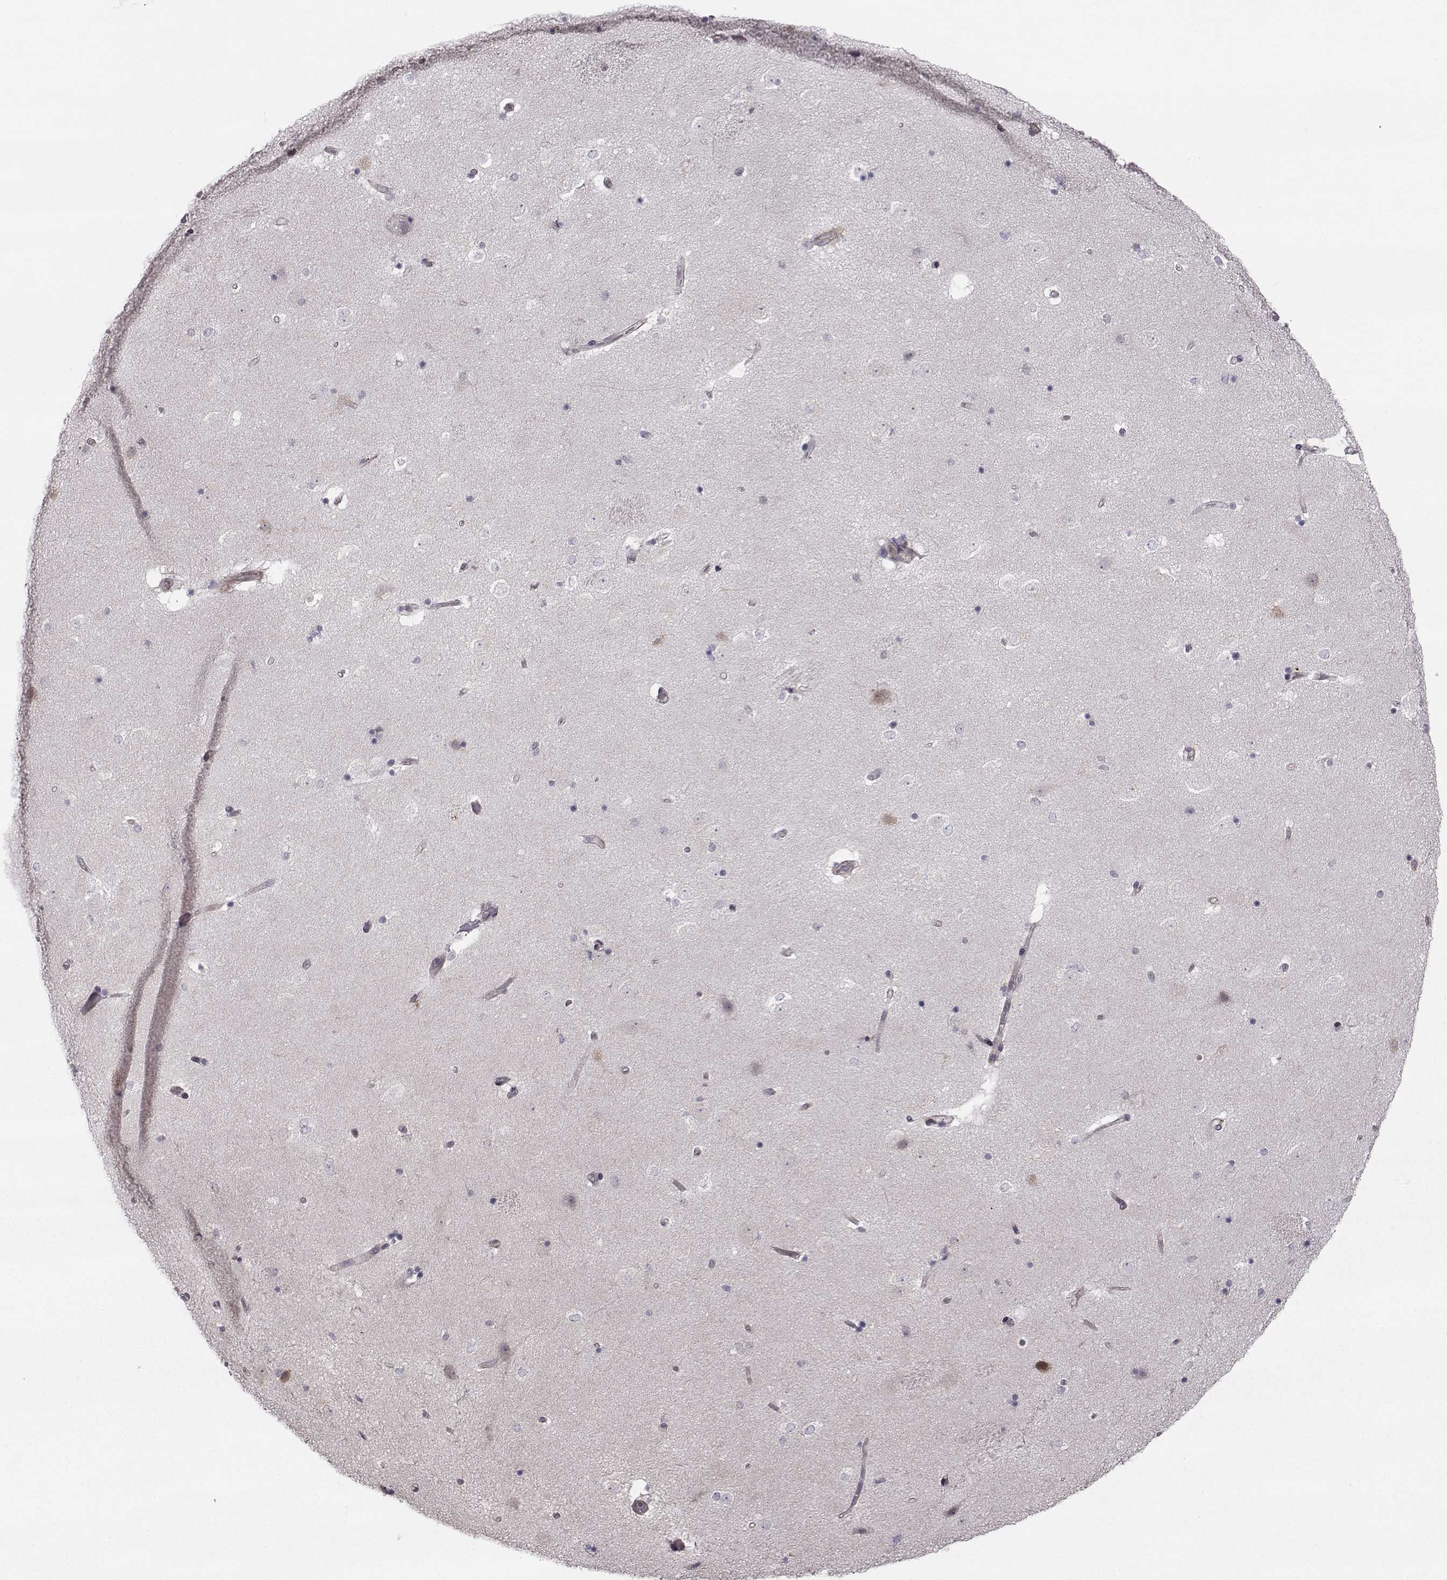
{"staining": {"intensity": "negative", "quantity": "none", "location": "none"}, "tissue": "caudate", "cell_type": "Glial cells", "image_type": "normal", "snomed": [{"axis": "morphology", "description": "Normal tissue, NOS"}, {"axis": "topography", "description": "Lateral ventricle wall"}], "caption": "Immunohistochemistry micrograph of normal caudate: caudate stained with DAB (3,3'-diaminobenzidine) shows no significant protein expression in glial cells. (Brightfield microscopy of DAB IHC at high magnification).", "gene": "HSP90AB1", "patient": {"sex": "male", "age": 51}}